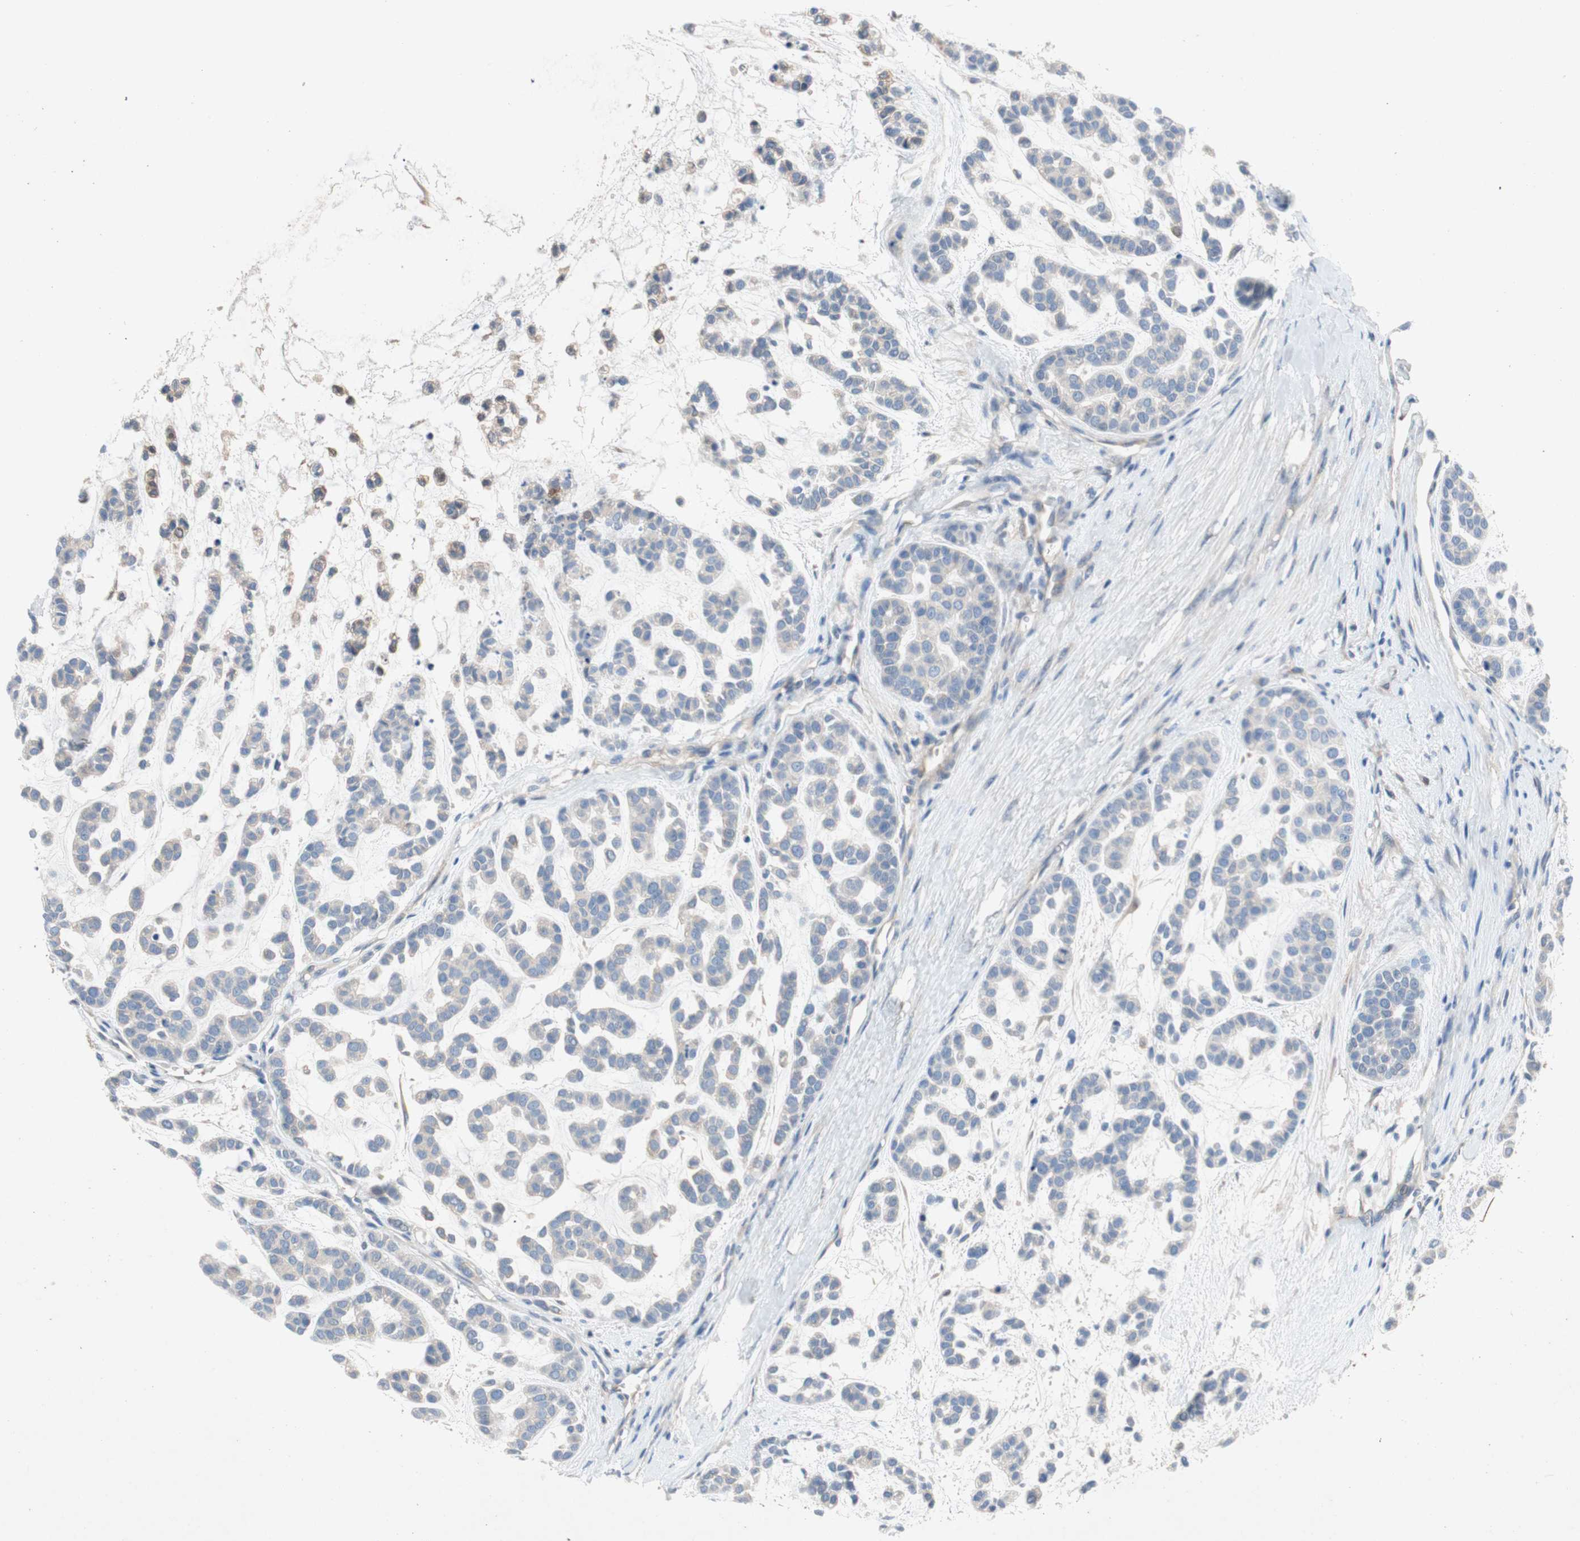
{"staining": {"intensity": "negative", "quantity": "none", "location": "none"}, "tissue": "head and neck cancer", "cell_type": "Tumor cells", "image_type": "cancer", "snomed": [{"axis": "morphology", "description": "Adenocarcinoma, NOS"}, {"axis": "morphology", "description": "Adenoma, NOS"}, {"axis": "topography", "description": "Head-Neck"}], "caption": "Tumor cells are negative for protein expression in human adenoma (head and neck).", "gene": "RELB", "patient": {"sex": "female", "age": 55}}